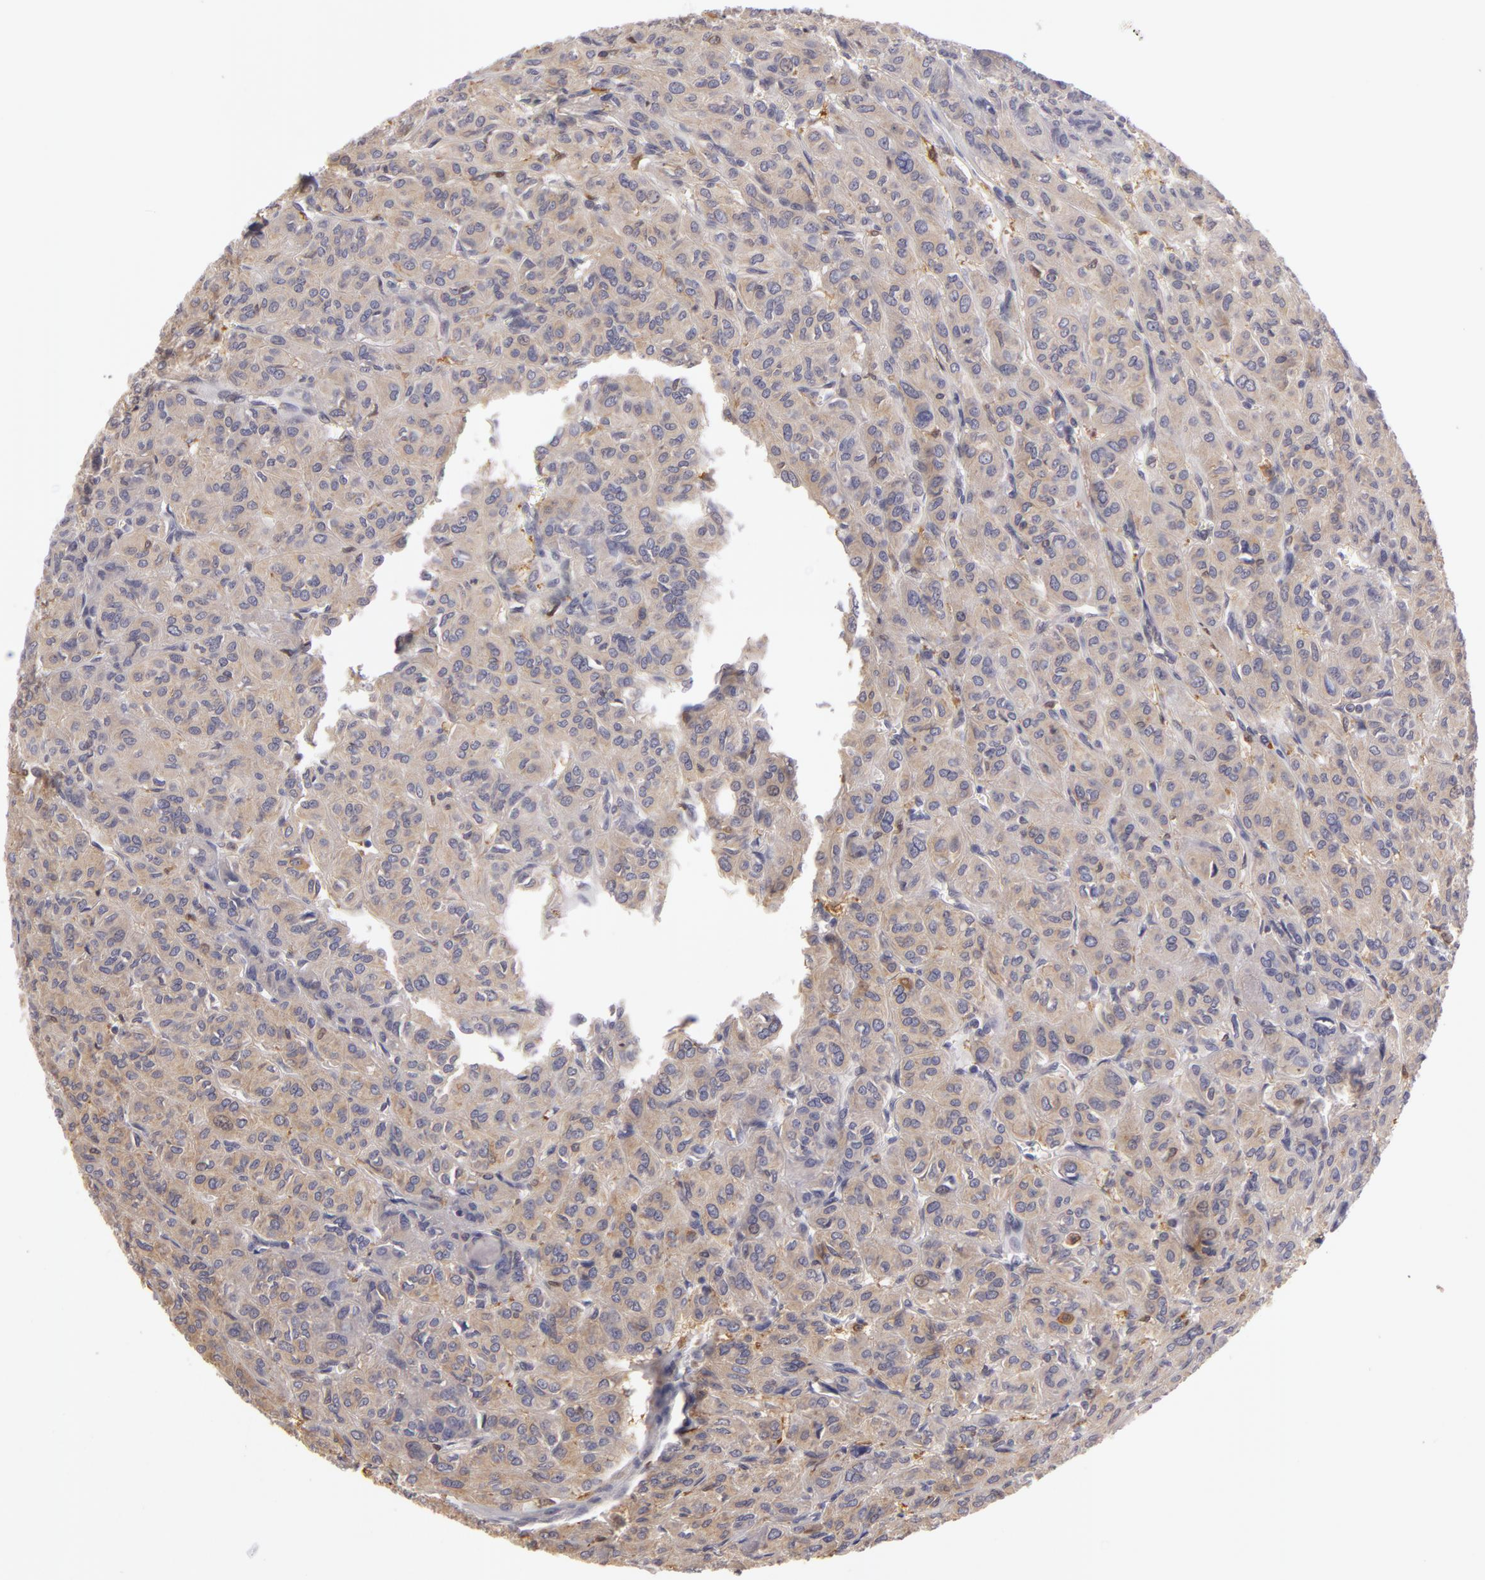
{"staining": {"intensity": "negative", "quantity": "none", "location": "none"}, "tissue": "thyroid cancer", "cell_type": "Tumor cells", "image_type": "cancer", "snomed": [{"axis": "morphology", "description": "Follicular adenoma carcinoma, NOS"}, {"axis": "topography", "description": "Thyroid gland"}], "caption": "This is an IHC image of thyroid follicular adenoma carcinoma. There is no positivity in tumor cells.", "gene": "GNPDA1", "patient": {"sex": "female", "age": 71}}